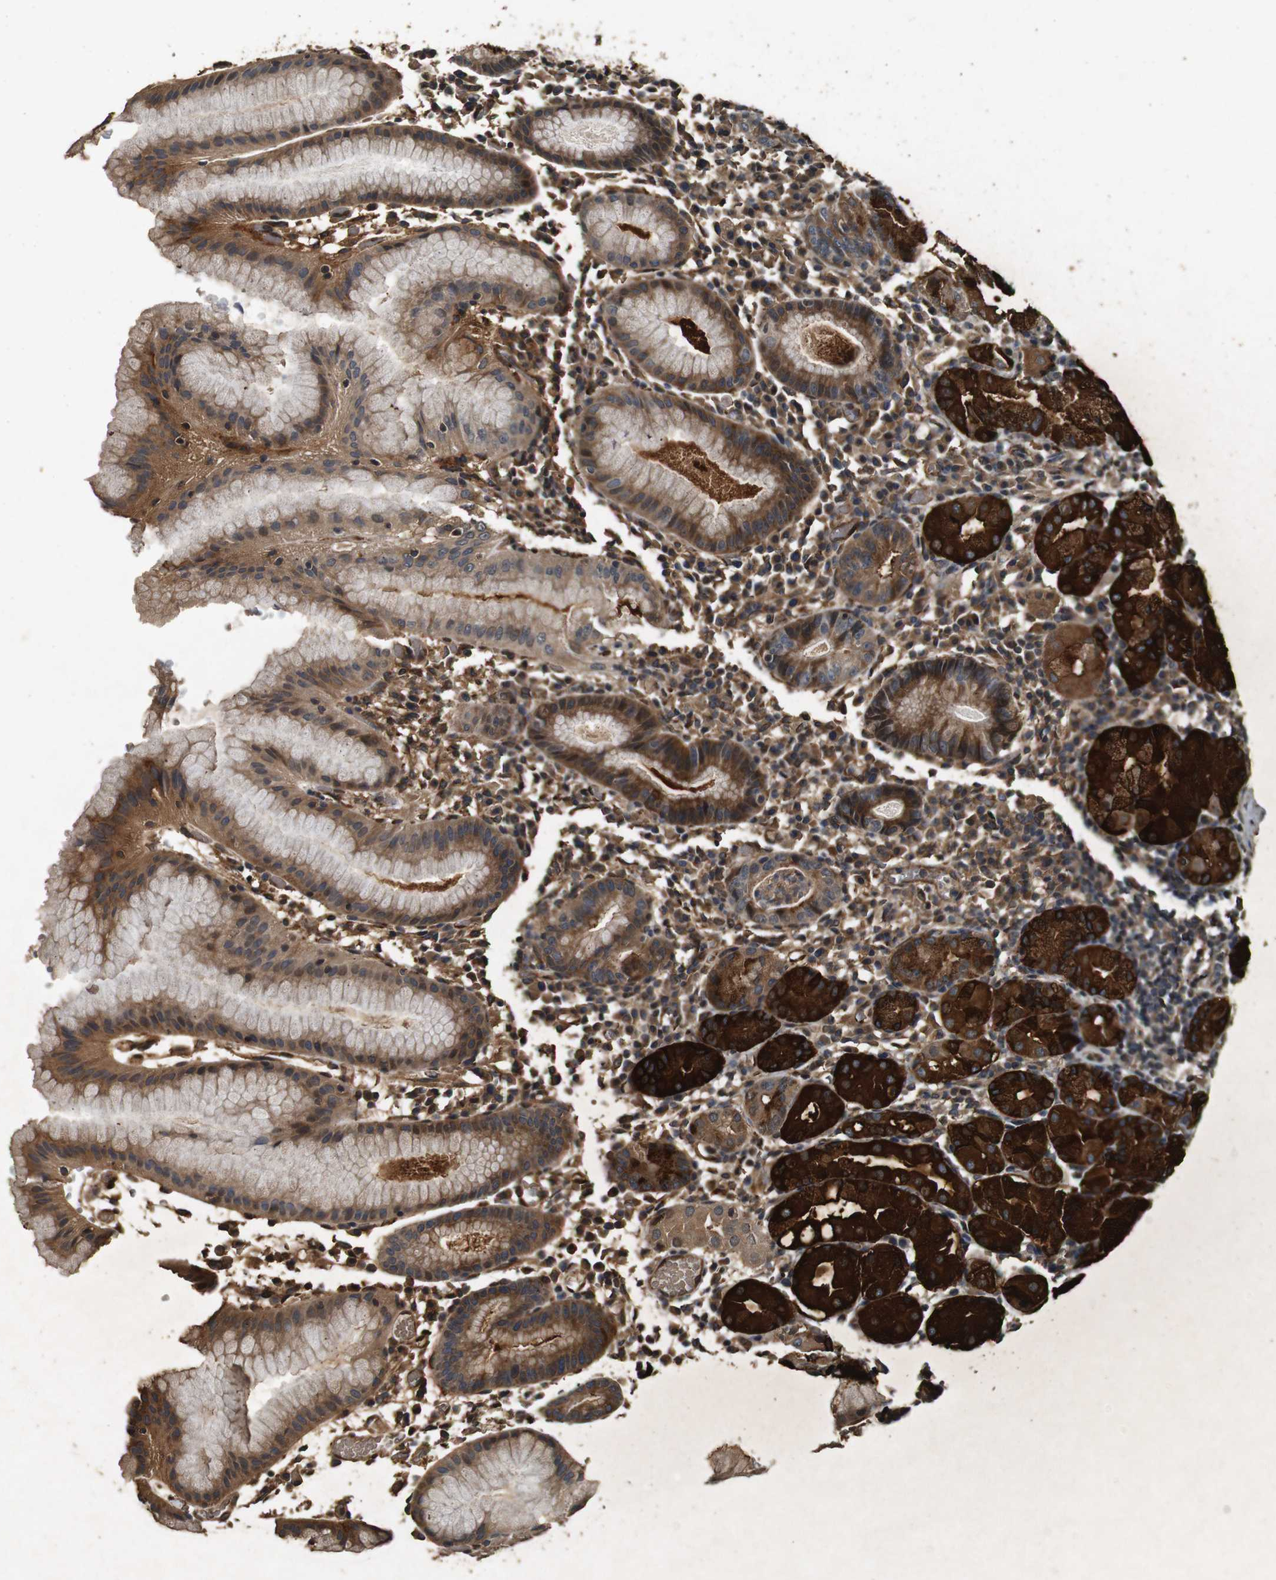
{"staining": {"intensity": "strong", "quantity": ">75%", "location": "cytoplasmic/membranous"}, "tissue": "stomach", "cell_type": "Glandular cells", "image_type": "normal", "snomed": [{"axis": "morphology", "description": "Normal tissue, NOS"}, {"axis": "topography", "description": "Stomach"}, {"axis": "topography", "description": "Stomach, lower"}], "caption": "About >75% of glandular cells in normal stomach reveal strong cytoplasmic/membranous protein expression as visualized by brown immunohistochemical staining.", "gene": "CNPY4", "patient": {"sex": "female", "age": 75}}